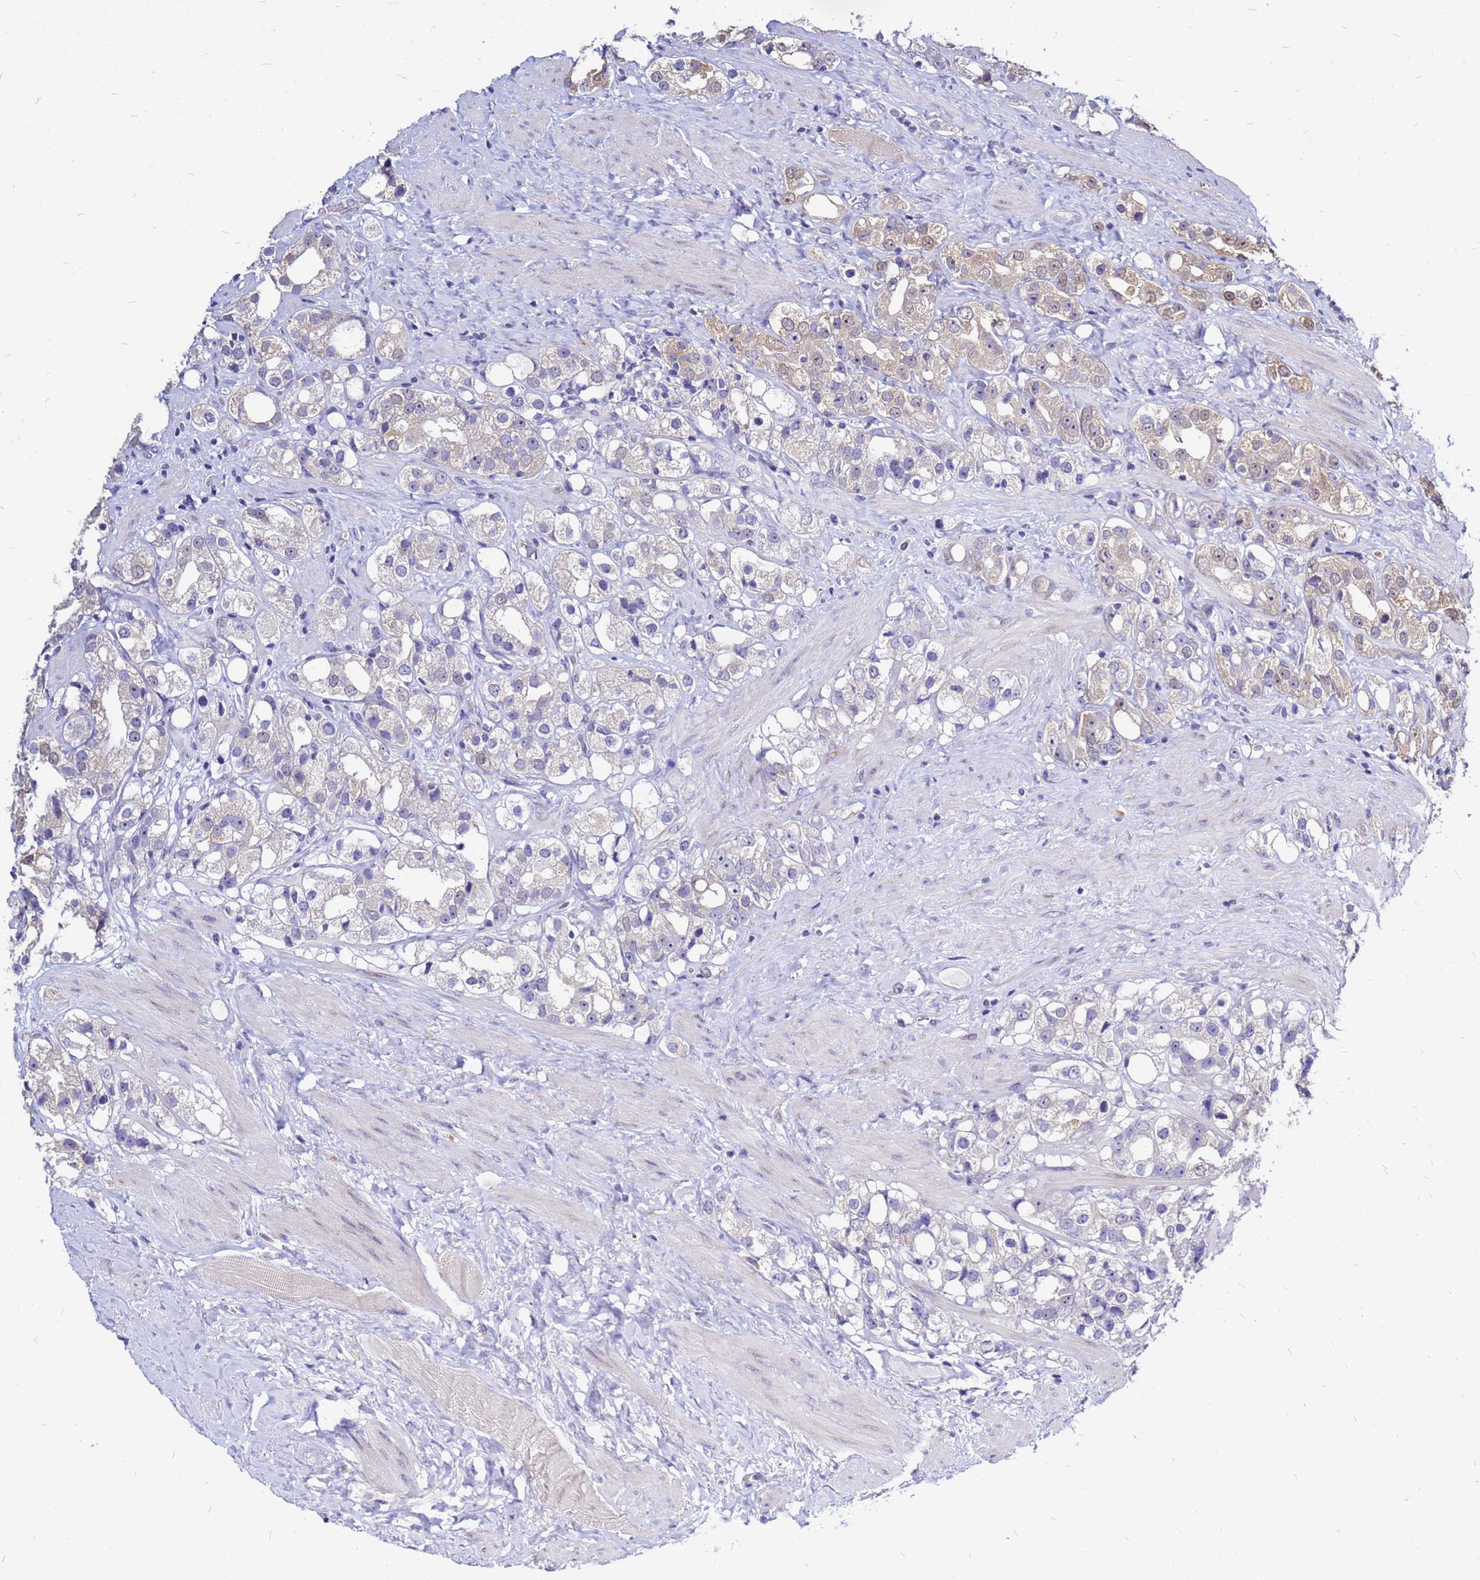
{"staining": {"intensity": "weak", "quantity": "<25%", "location": "cytoplasmic/membranous,nuclear"}, "tissue": "prostate cancer", "cell_type": "Tumor cells", "image_type": "cancer", "snomed": [{"axis": "morphology", "description": "Adenocarcinoma, NOS"}, {"axis": "topography", "description": "Prostate"}], "caption": "Tumor cells show no significant positivity in prostate cancer (adenocarcinoma). (DAB (3,3'-diaminobenzidine) IHC with hematoxylin counter stain).", "gene": "MOB2", "patient": {"sex": "male", "age": 79}}